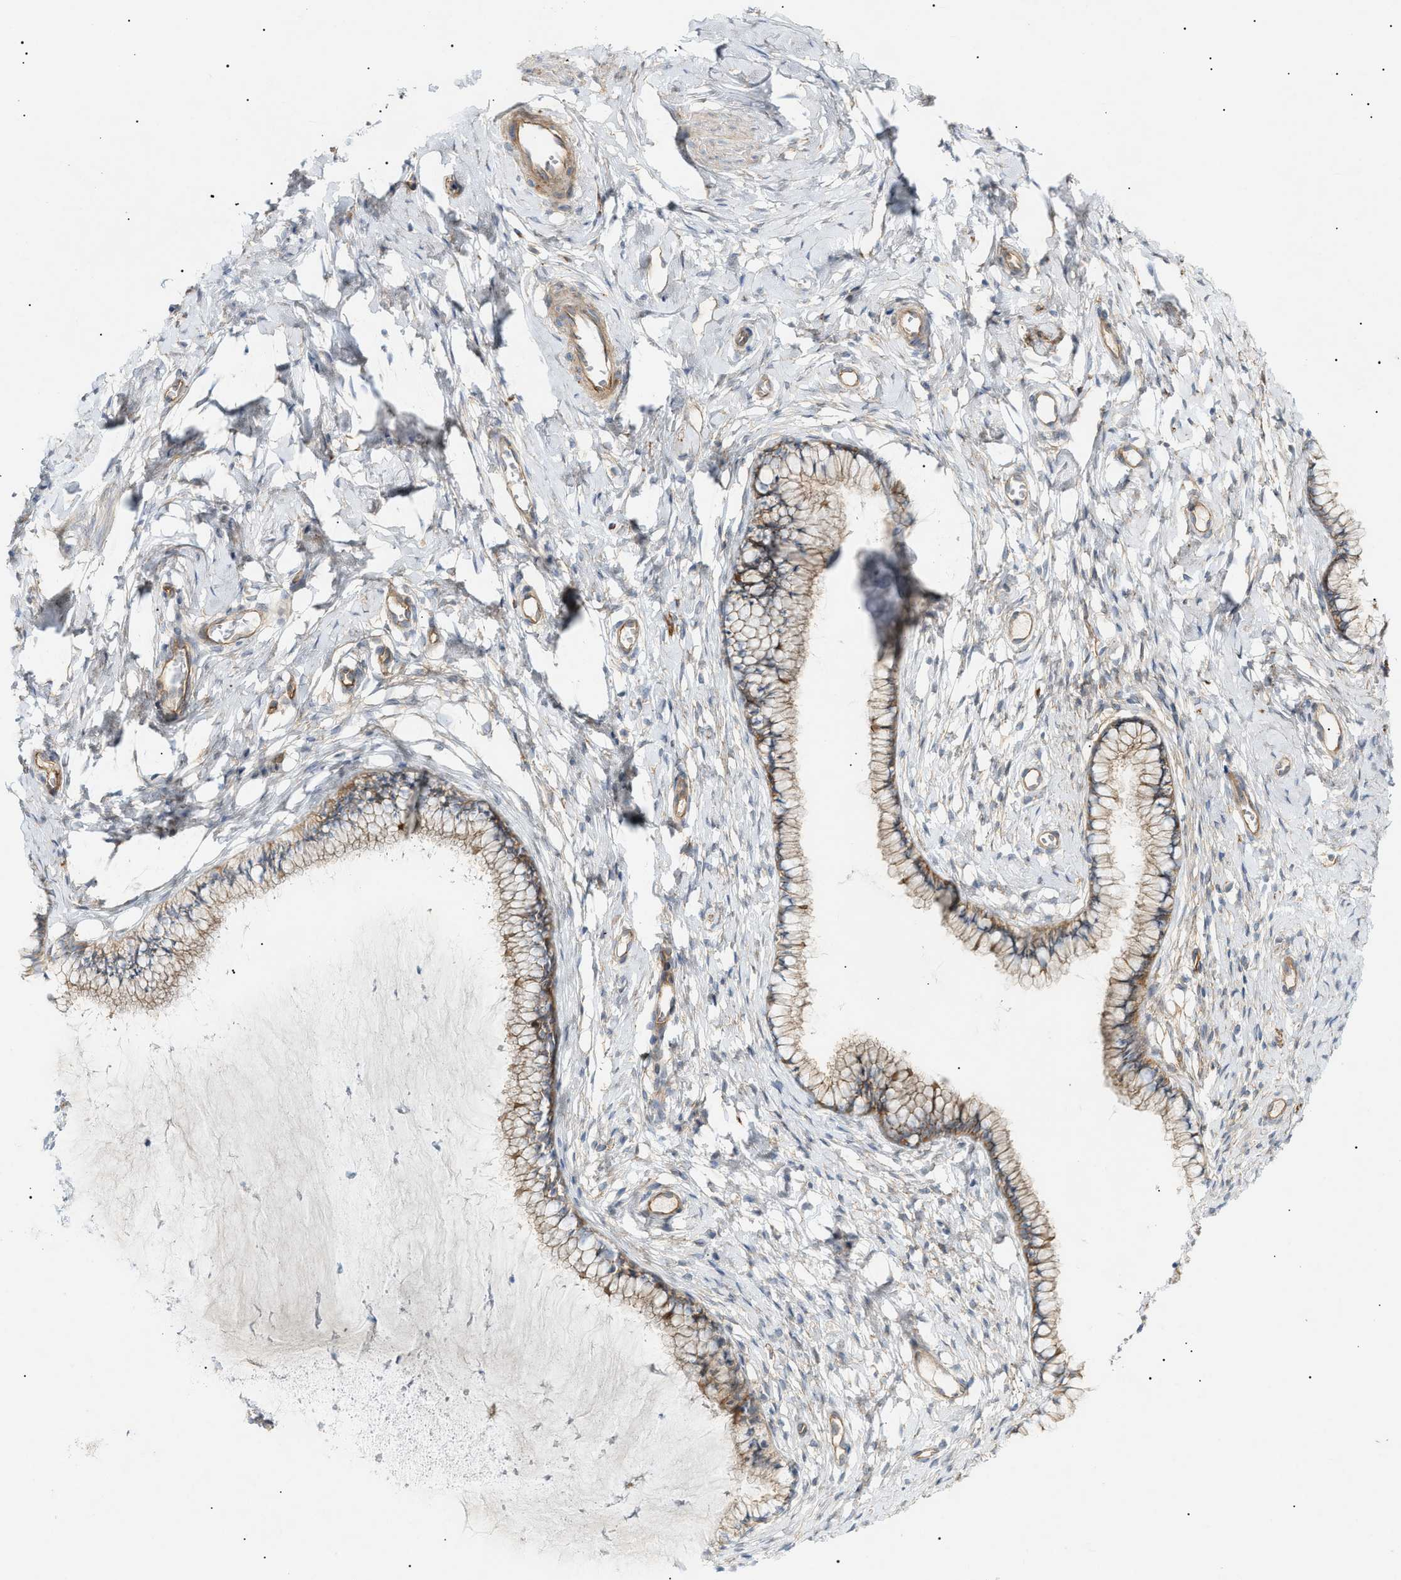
{"staining": {"intensity": "weak", "quantity": ">75%", "location": "cytoplasmic/membranous"}, "tissue": "cervix", "cell_type": "Glandular cells", "image_type": "normal", "snomed": [{"axis": "morphology", "description": "Normal tissue, NOS"}, {"axis": "topography", "description": "Cervix"}], "caption": "Weak cytoplasmic/membranous expression is appreciated in approximately >75% of glandular cells in unremarkable cervix.", "gene": "ZFHX2", "patient": {"sex": "female", "age": 65}}